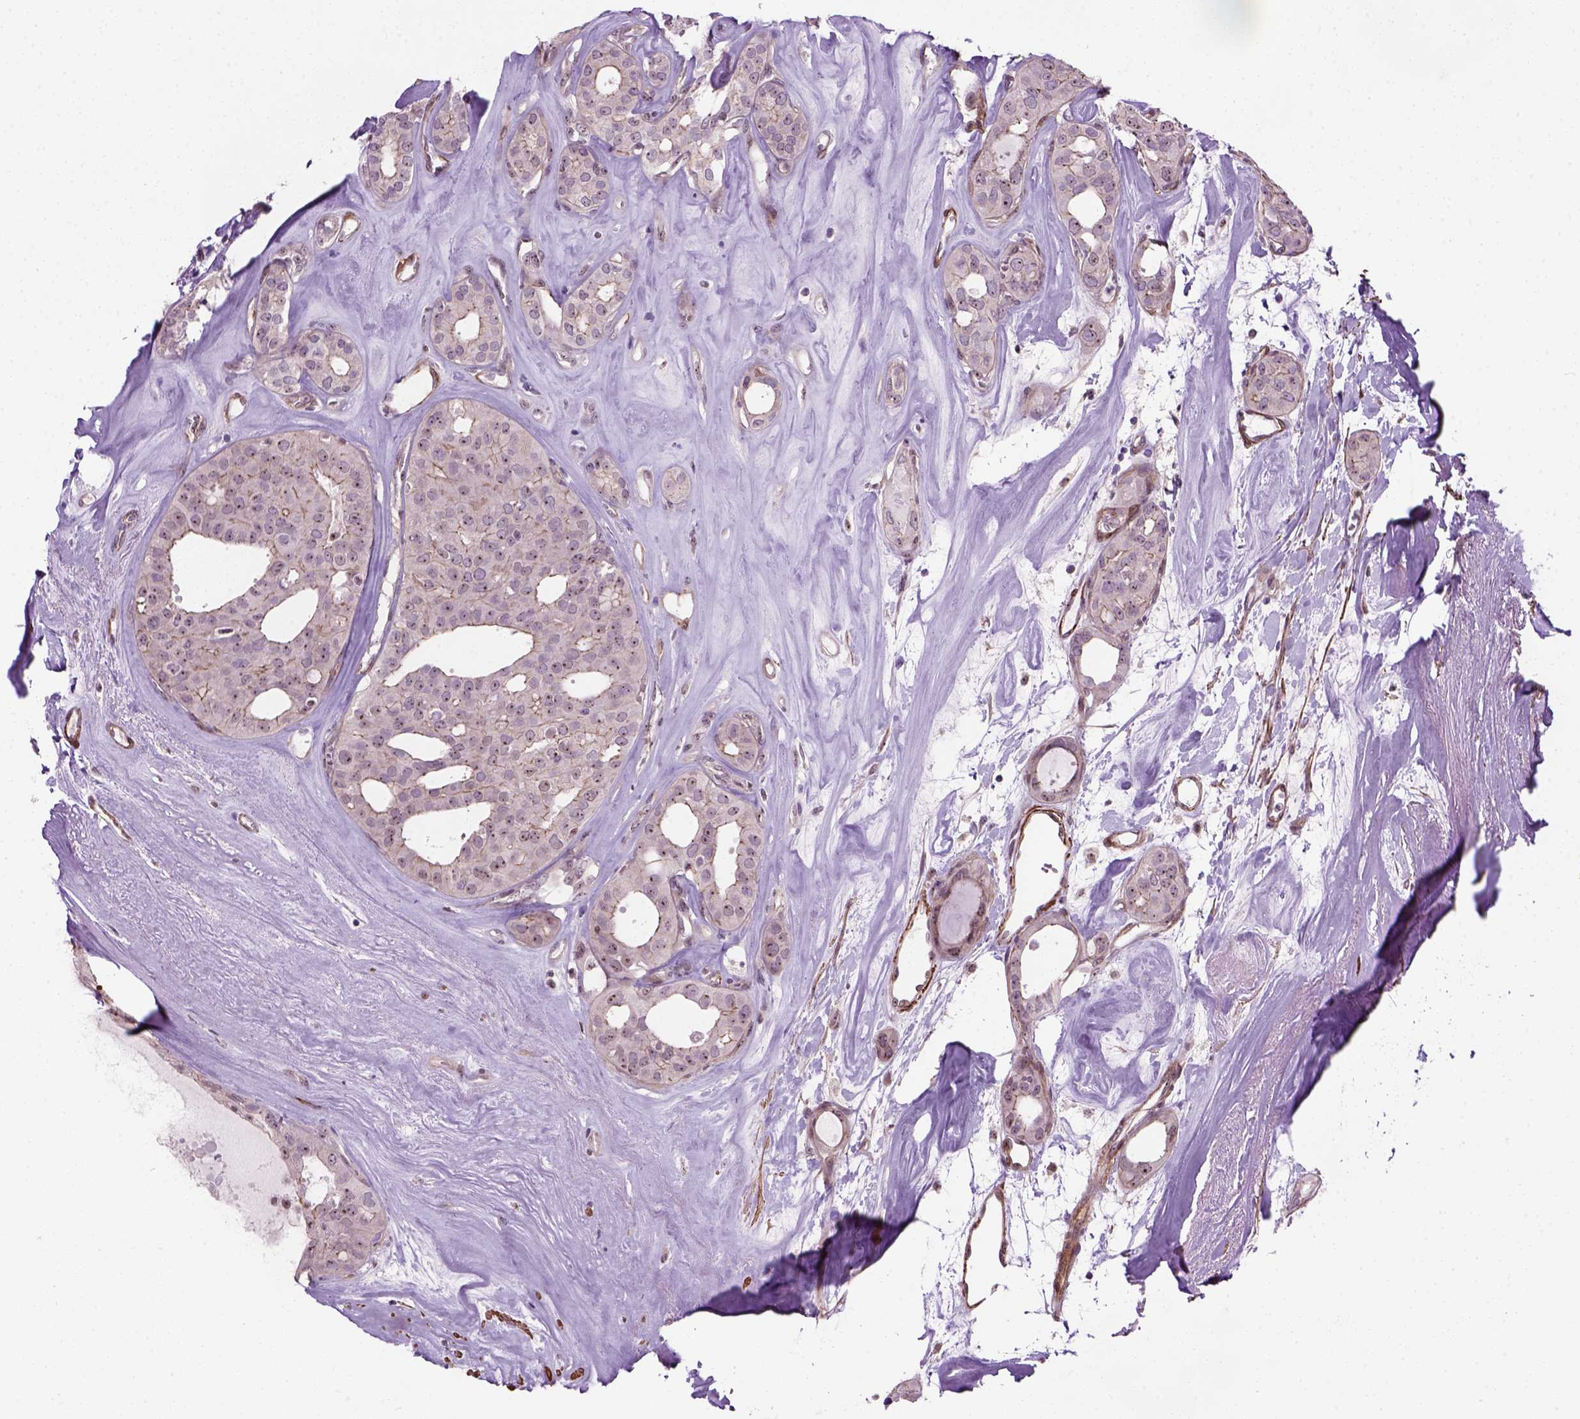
{"staining": {"intensity": "weak", "quantity": ">75%", "location": "nuclear"}, "tissue": "thyroid cancer", "cell_type": "Tumor cells", "image_type": "cancer", "snomed": [{"axis": "morphology", "description": "Follicular adenoma carcinoma, NOS"}, {"axis": "topography", "description": "Thyroid gland"}], "caption": "Immunohistochemical staining of thyroid follicular adenoma carcinoma reveals low levels of weak nuclear staining in approximately >75% of tumor cells.", "gene": "RRS1", "patient": {"sex": "male", "age": 75}}